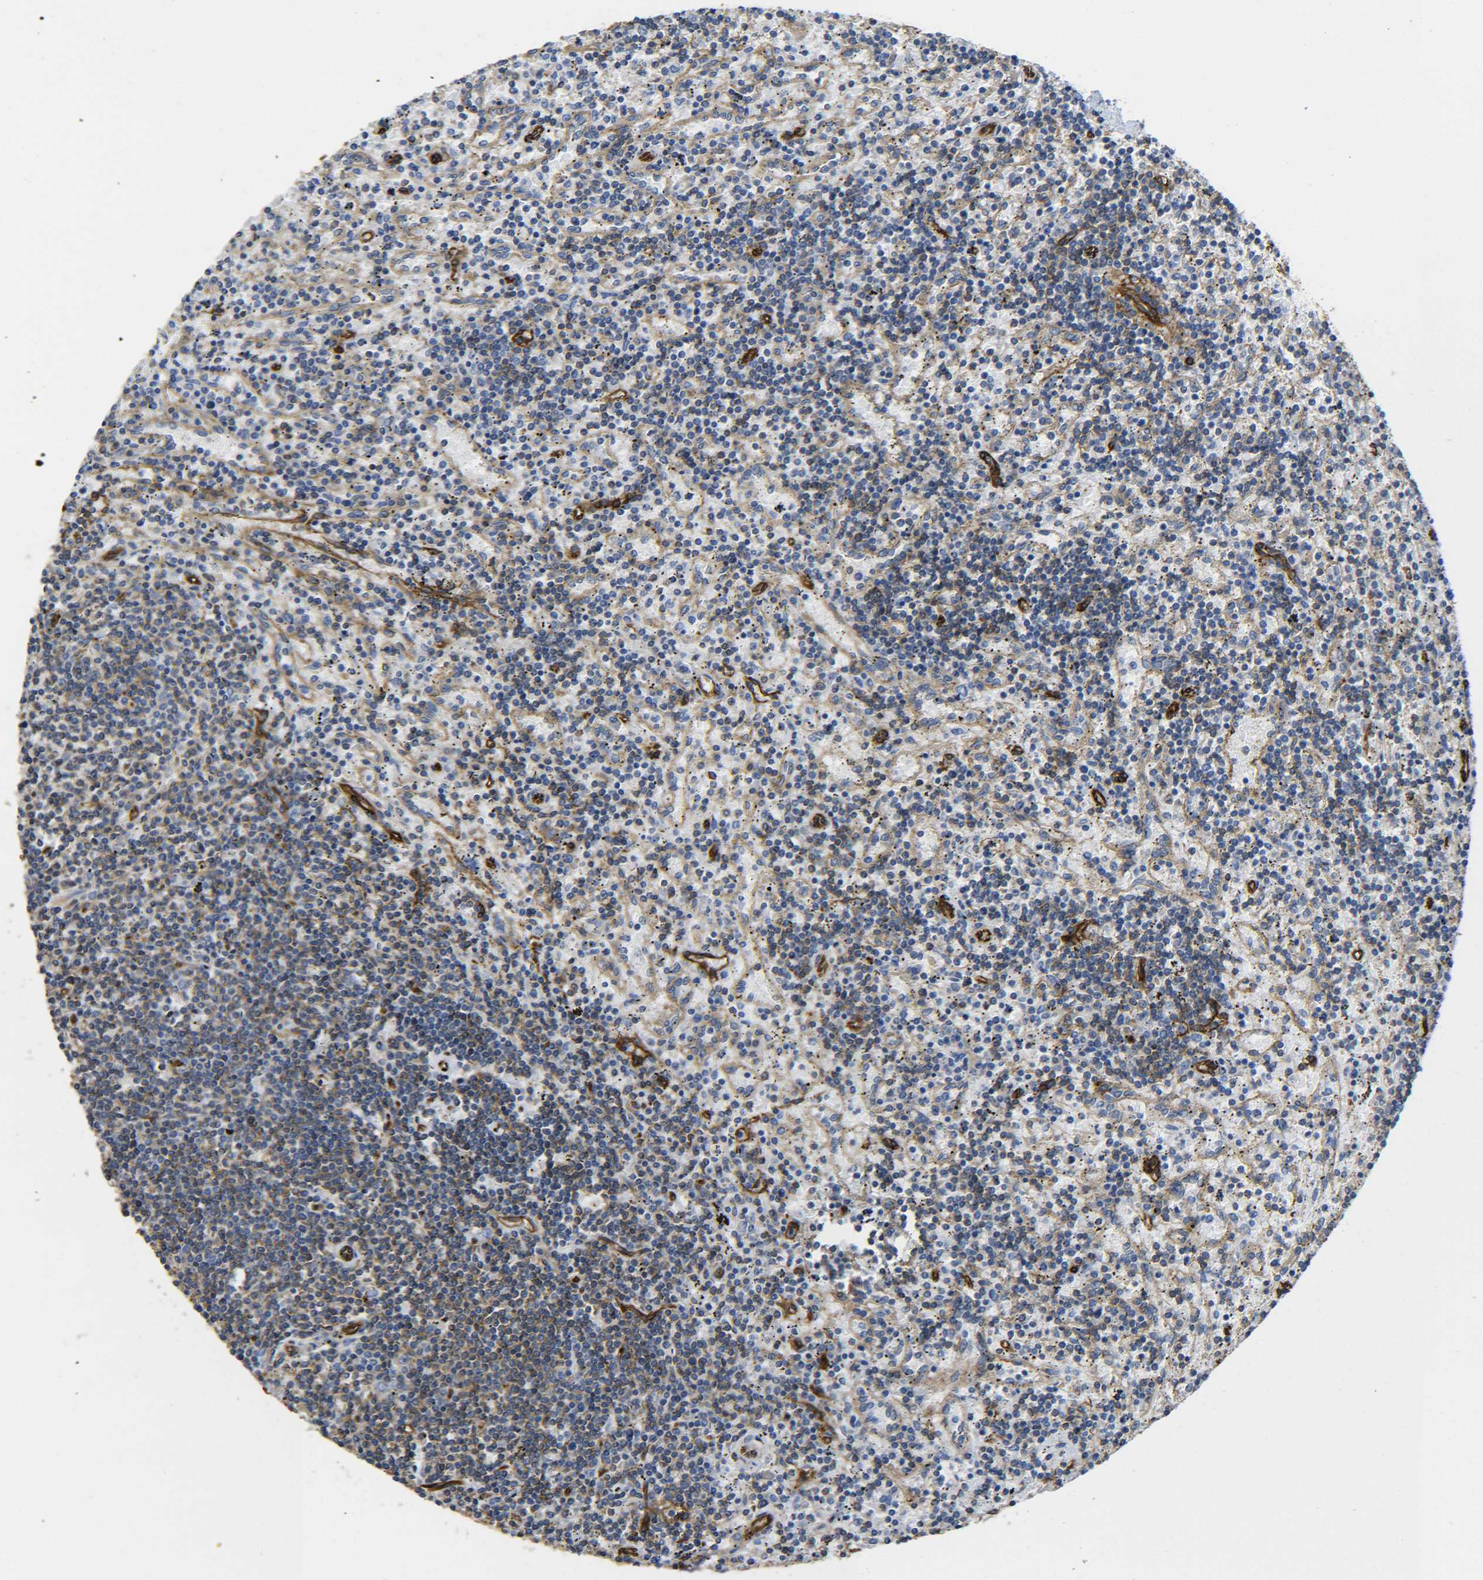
{"staining": {"intensity": "moderate", "quantity": "<25%", "location": "cytoplasmic/membranous"}, "tissue": "lymphoma", "cell_type": "Tumor cells", "image_type": "cancer", "snomed": [{"axis": "morphology", "description": "Malignant lymphoma, non-Hodgkin's type, Low grade"}, {"axis": "topography", "description": "Spleen"}], "caption": "Protein positivity by immunohistochemistry demonstrates moderate cytoplasmic/membranous expression in approximately <25% of tumor cells in lymphoma. The staining is performed using DAB (3,3'-diaminobenzidine) brown chromogen to label protein expression. The nuclei are counter-stained blue using hematoxylin.", "gene": "SPTBN1", "patient": {"sex": "male", "age": 76}}